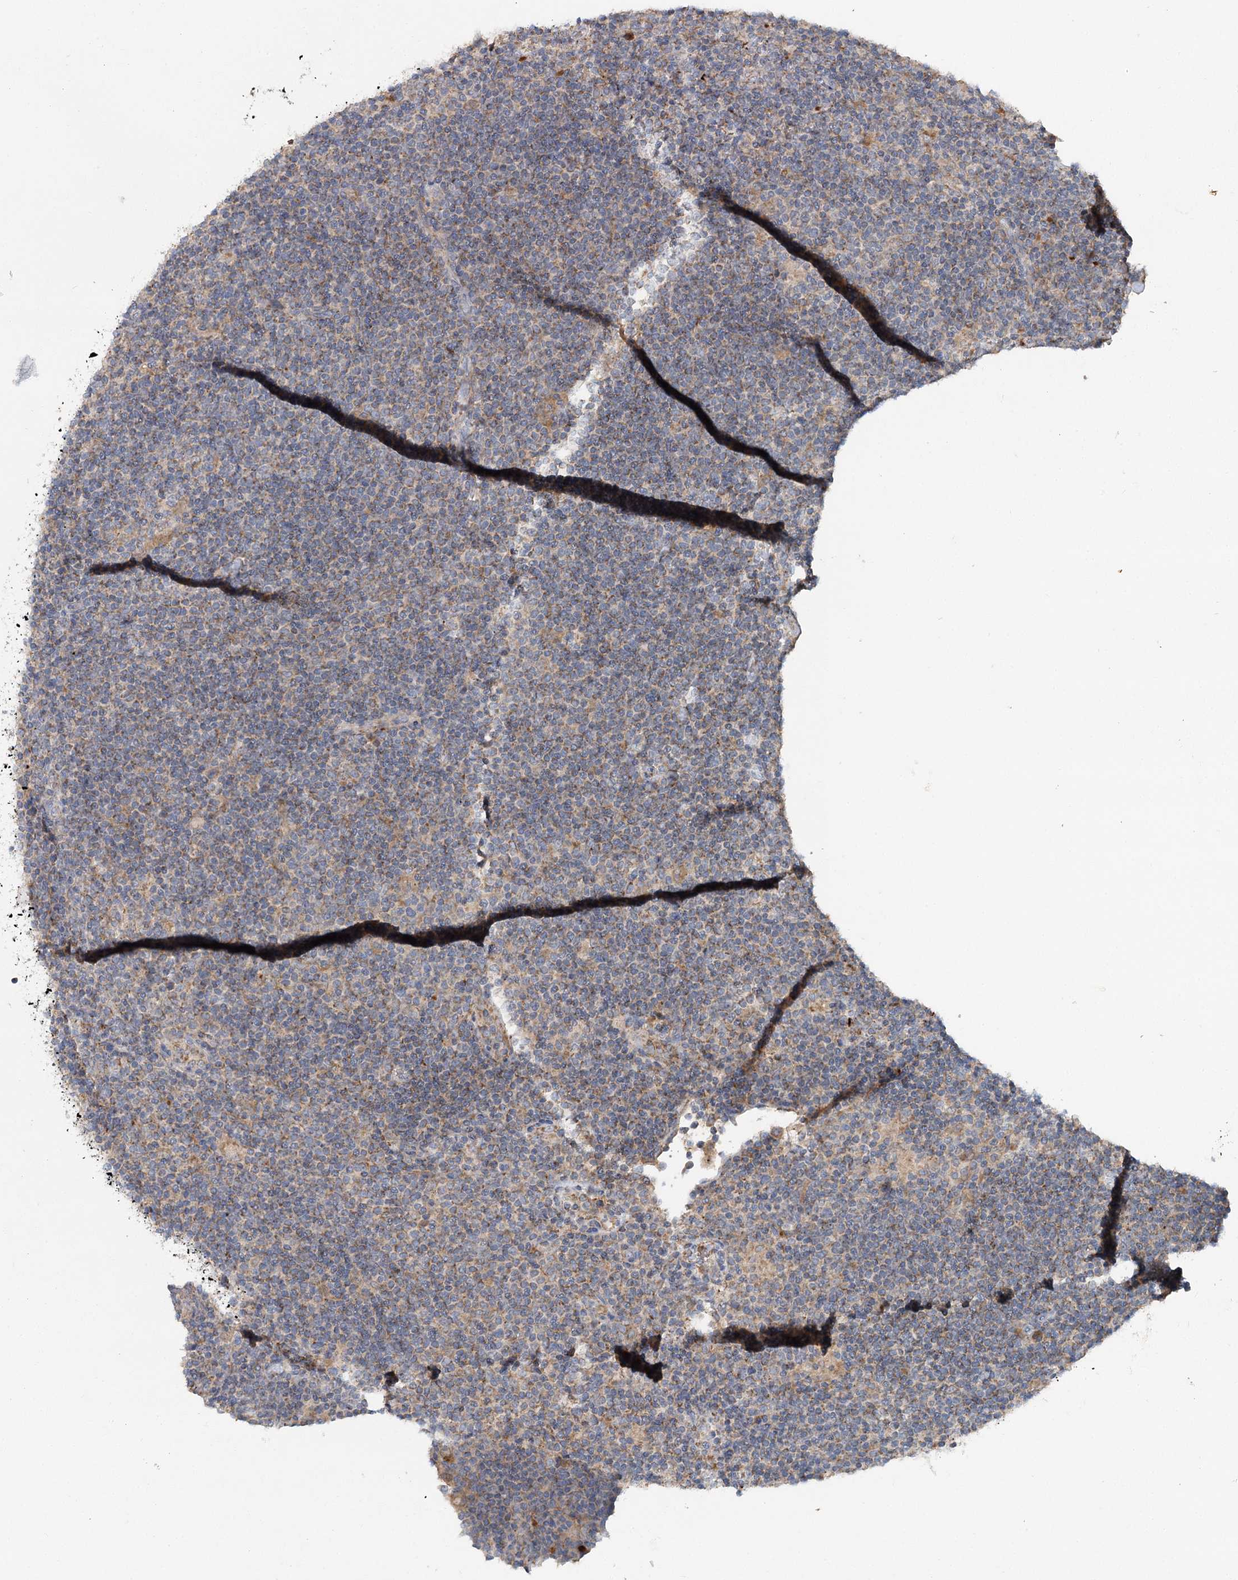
{"staining": {"intensity": "weak", "quantity": "<25%", "location": "cytoplasmic/membranous"}, "tissue": "lymphoma", "cell_type": "Tumor cells", "image_type": "cancer", "snomed": [{"axis": "morphology", "description": "Hodgkin's disease, NOS"}, {"axis": "topography", "description": "Lymph node"}], "caption": "Immunohistochemical staining of Hodgkin's disease displays no significant staining in tumor cells. (Brightfield microscopy of DAB immunohistochemistry at high magnification).", "gene": "PYROXD2", "patient": {"sex": "female", "age": 57}}